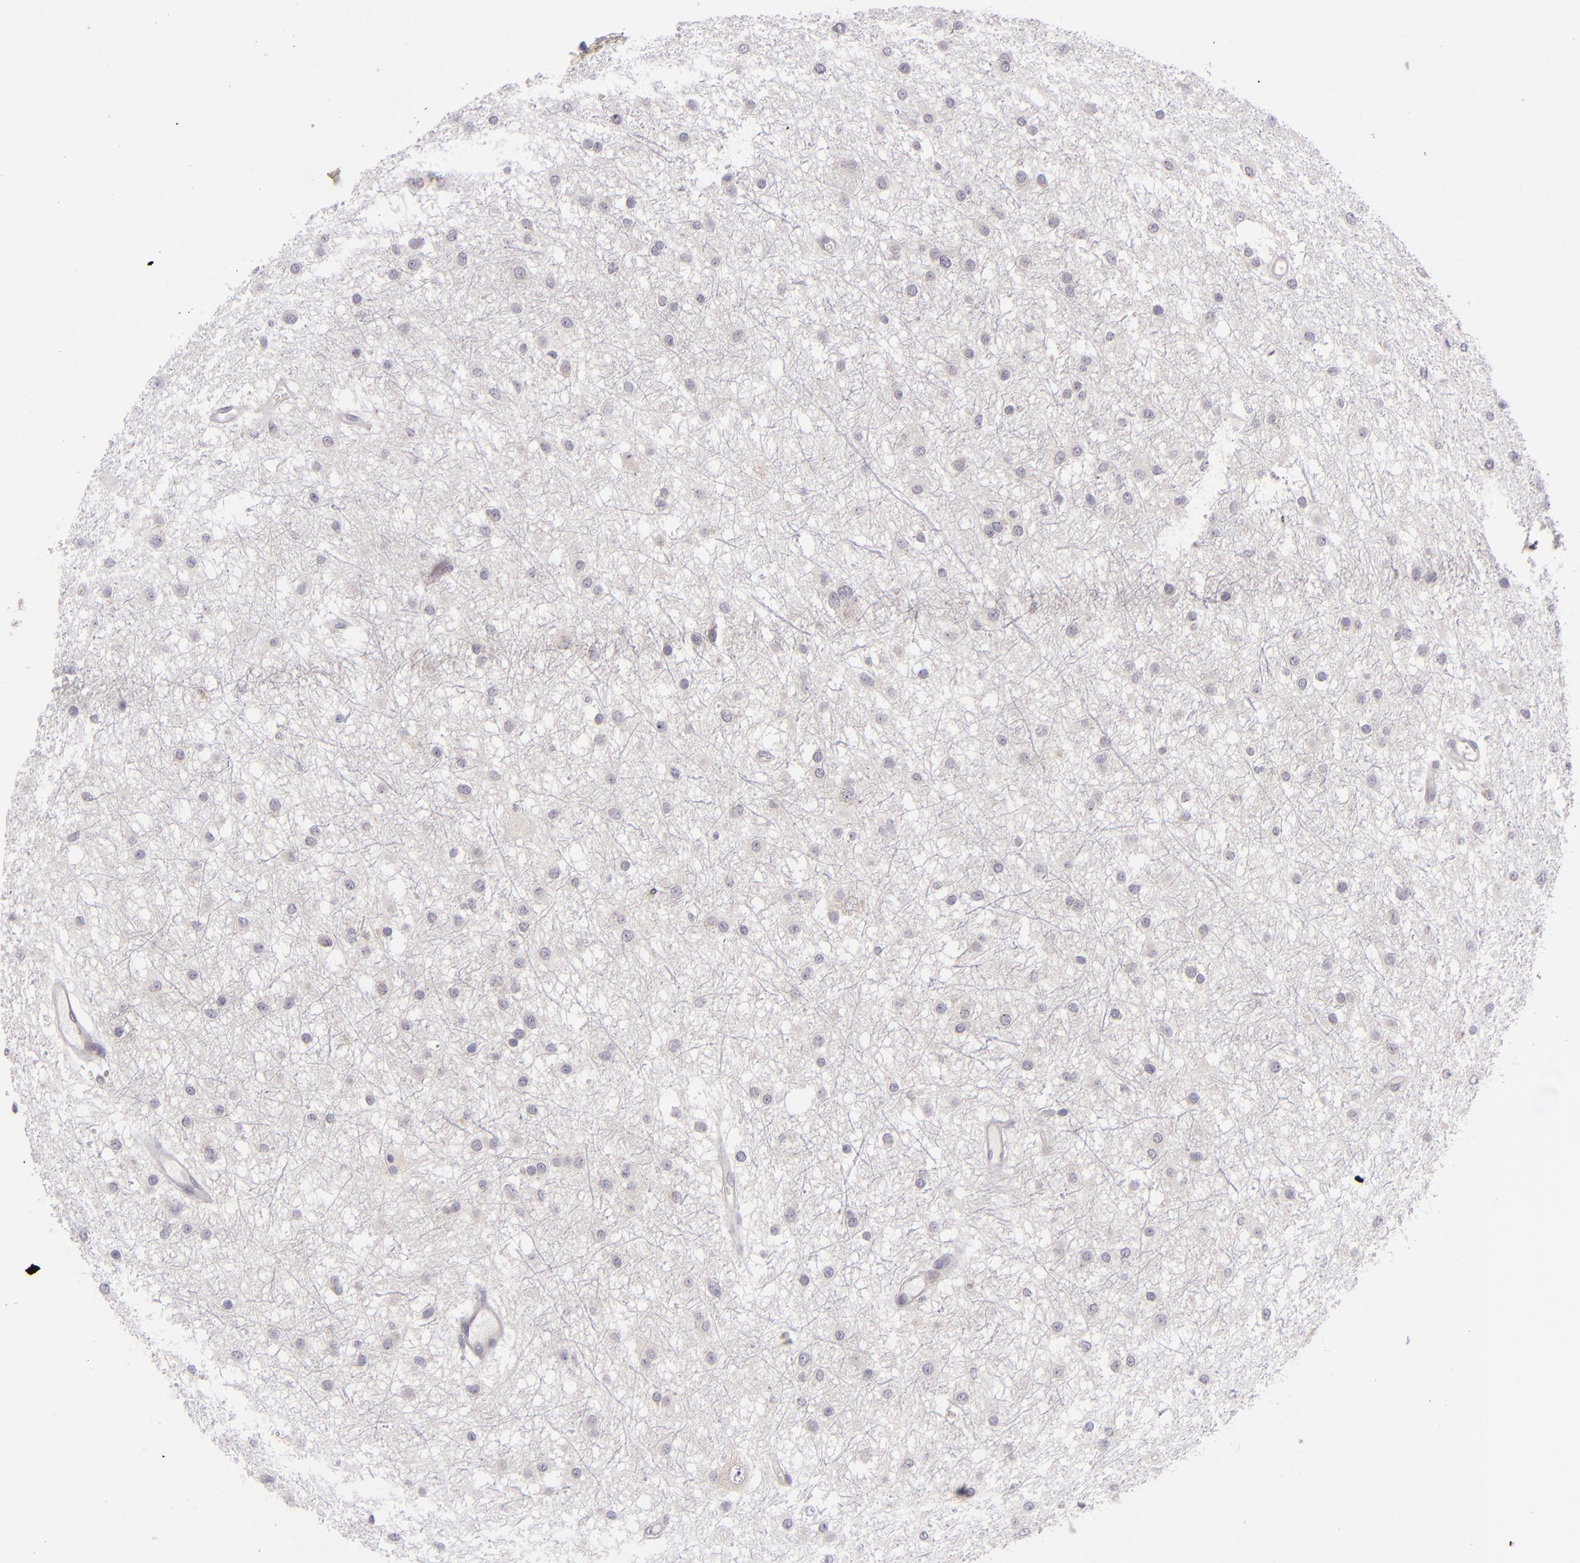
{"staining": {"intensity": "negative", "quantity": "none", "location": "none"}, "tissue": "glioma", "cell_type": "Tumor cells", "image_type": "cancer", "snomed": [{"axis": "morphology", "description": "Glioma, malignant, Low grade"}, {"axis": "topography", "description": "Brain"}], "caption": "Micrograph shows no significant protein positivity in tumor cells of glioma.", "gene": "CD83", "patient": {"sex": "female", "age": 36}}